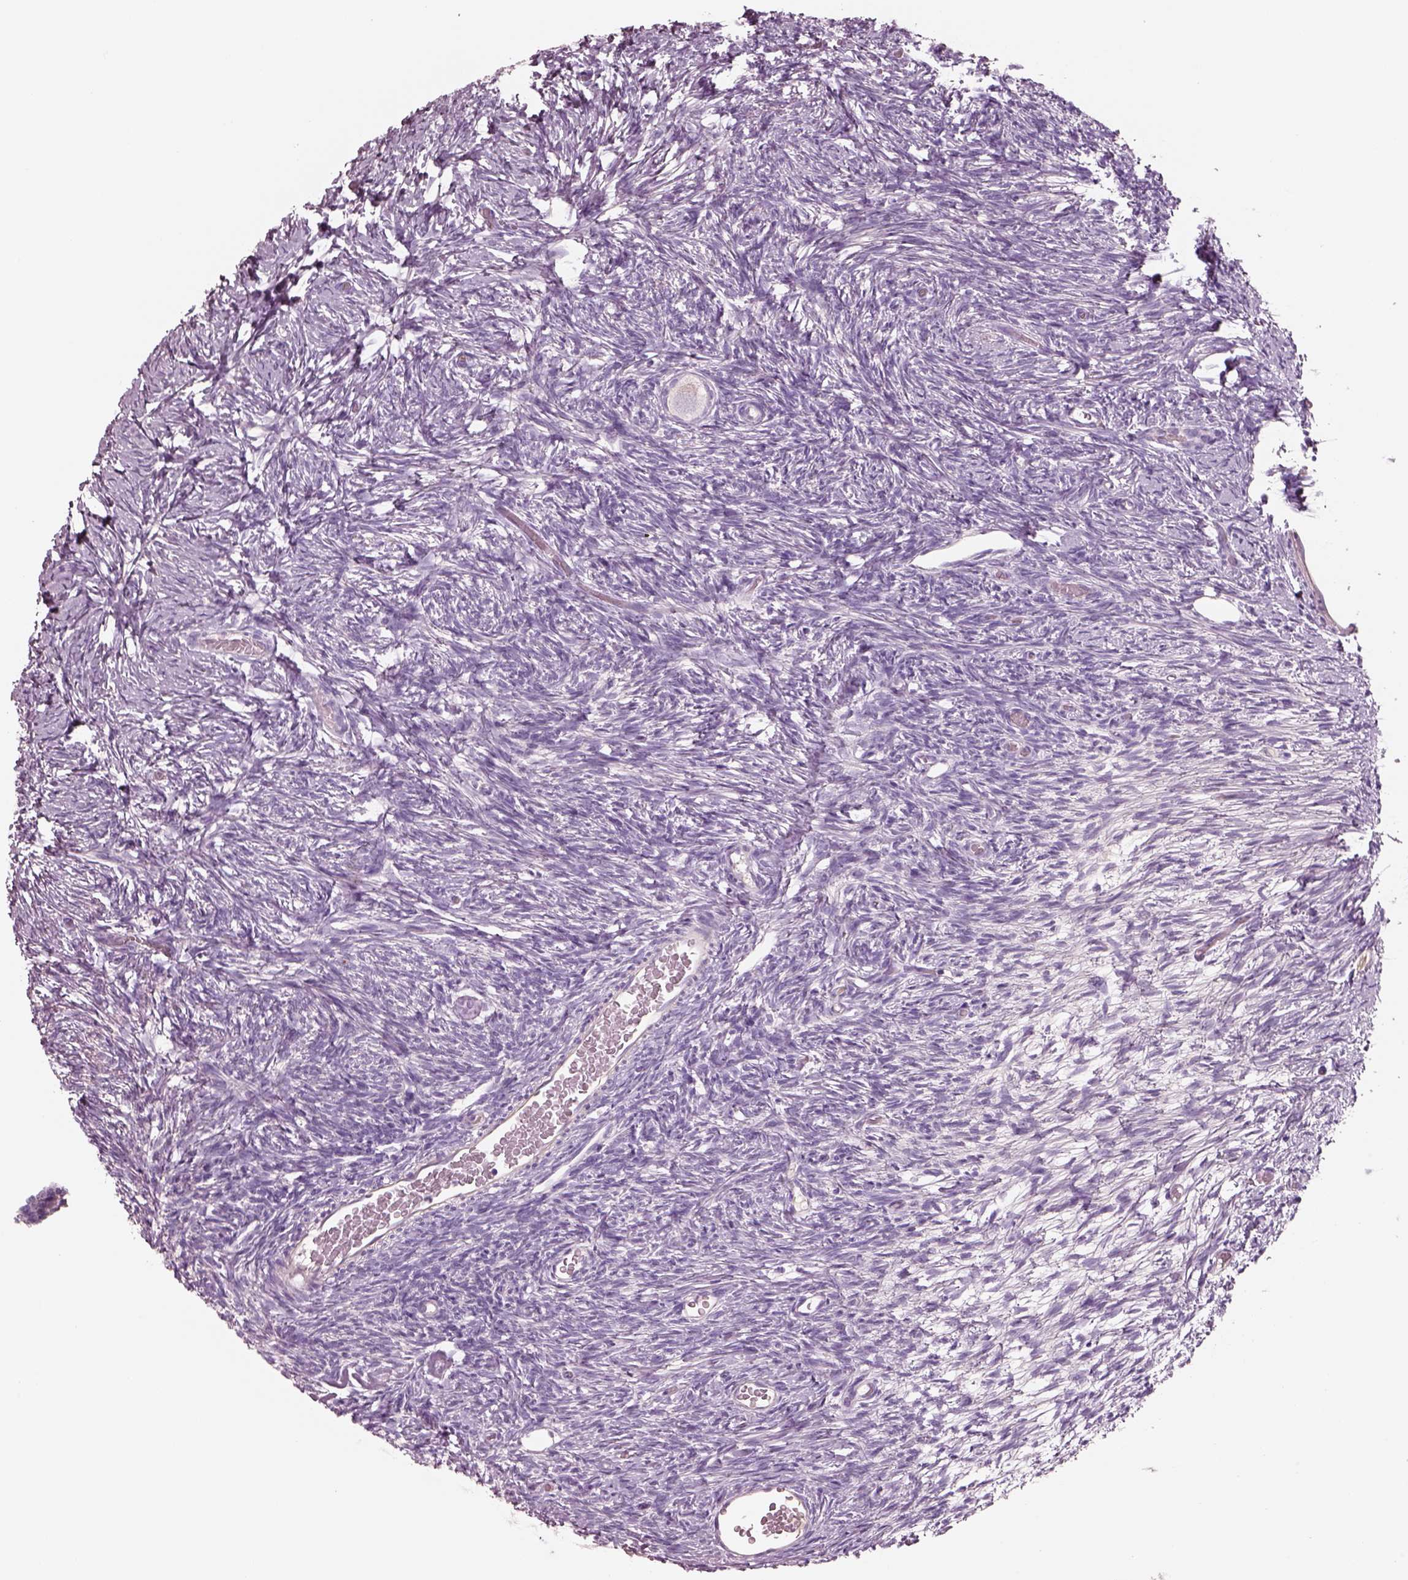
{"staining": {"intensity": "negative", "quantity": "none", "location": "none"}, "tissue": "ovary", "cell_type": "Follicle cells", "image_type": "normal", "snomed": [{"axis": "morphology", "description": "Normal tissue, NOS"}, {"axis": "topography", "description": "Ovary"}], "caption": "This is an immunohistochemistry image of unremarkable human ovary. There is no expression in follicle cells.", "gene": "IGLL1", "patient": {"sex": "female", "age": 39}}